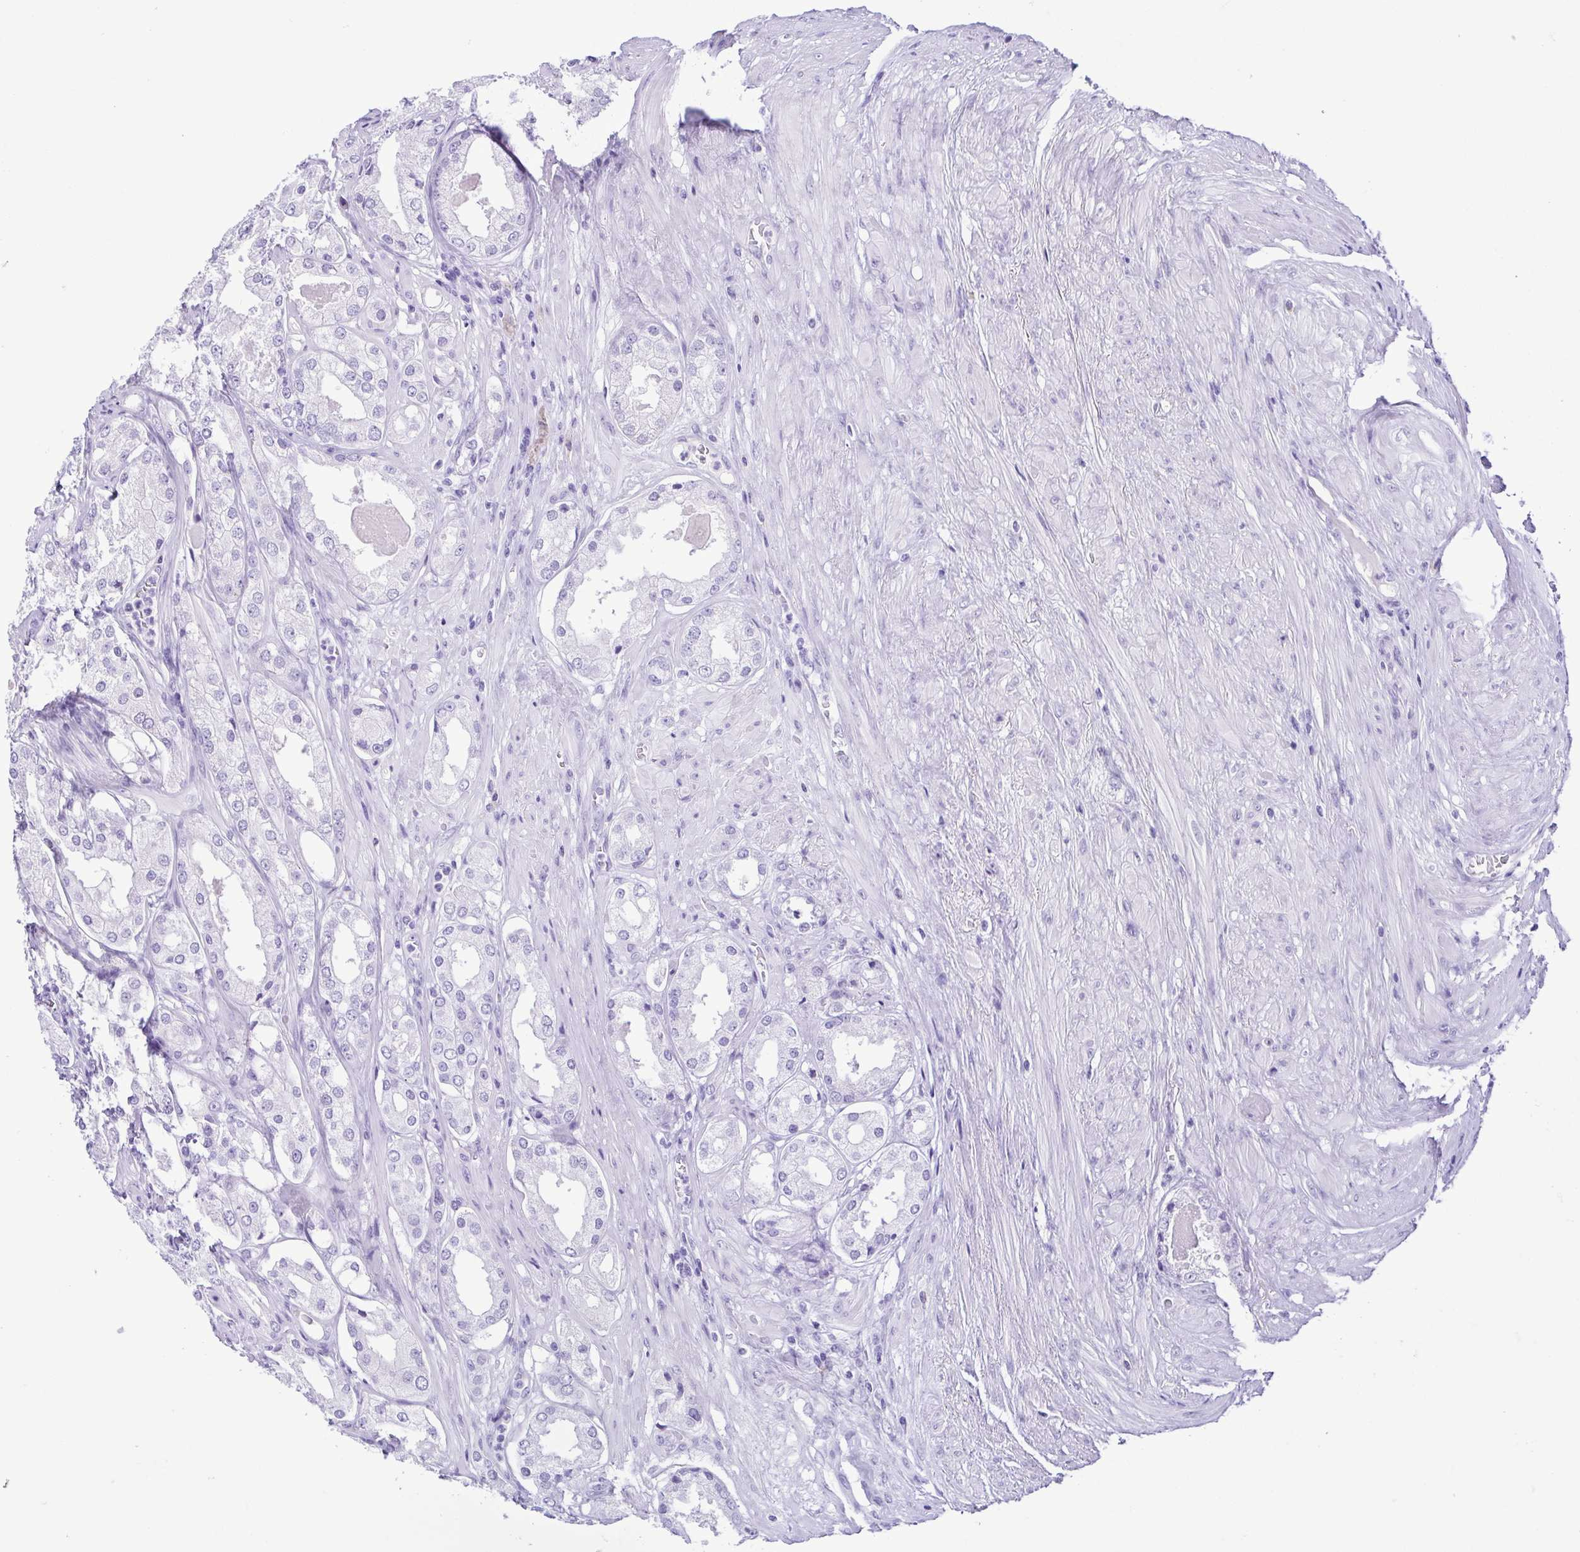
{"staining": {"intensity": "negative", "quantity": "none", "location": "none"}, "tissue": "prostate cancer", "cell_type": "Tumor cells", "image_type": "cancer", "snomed": [{"axis": "morphology", "description": "Adenocarcinoma, Low grade"}, {"axis": "topography", "description": "Prostate"}], "caption": "Micrograph shows no significant protein expression in tumor cells of prostate cancer (low-grade adenocarcinoma).", "gene": "SPATA16", "patient": {"sex": "male", "age": 68}}